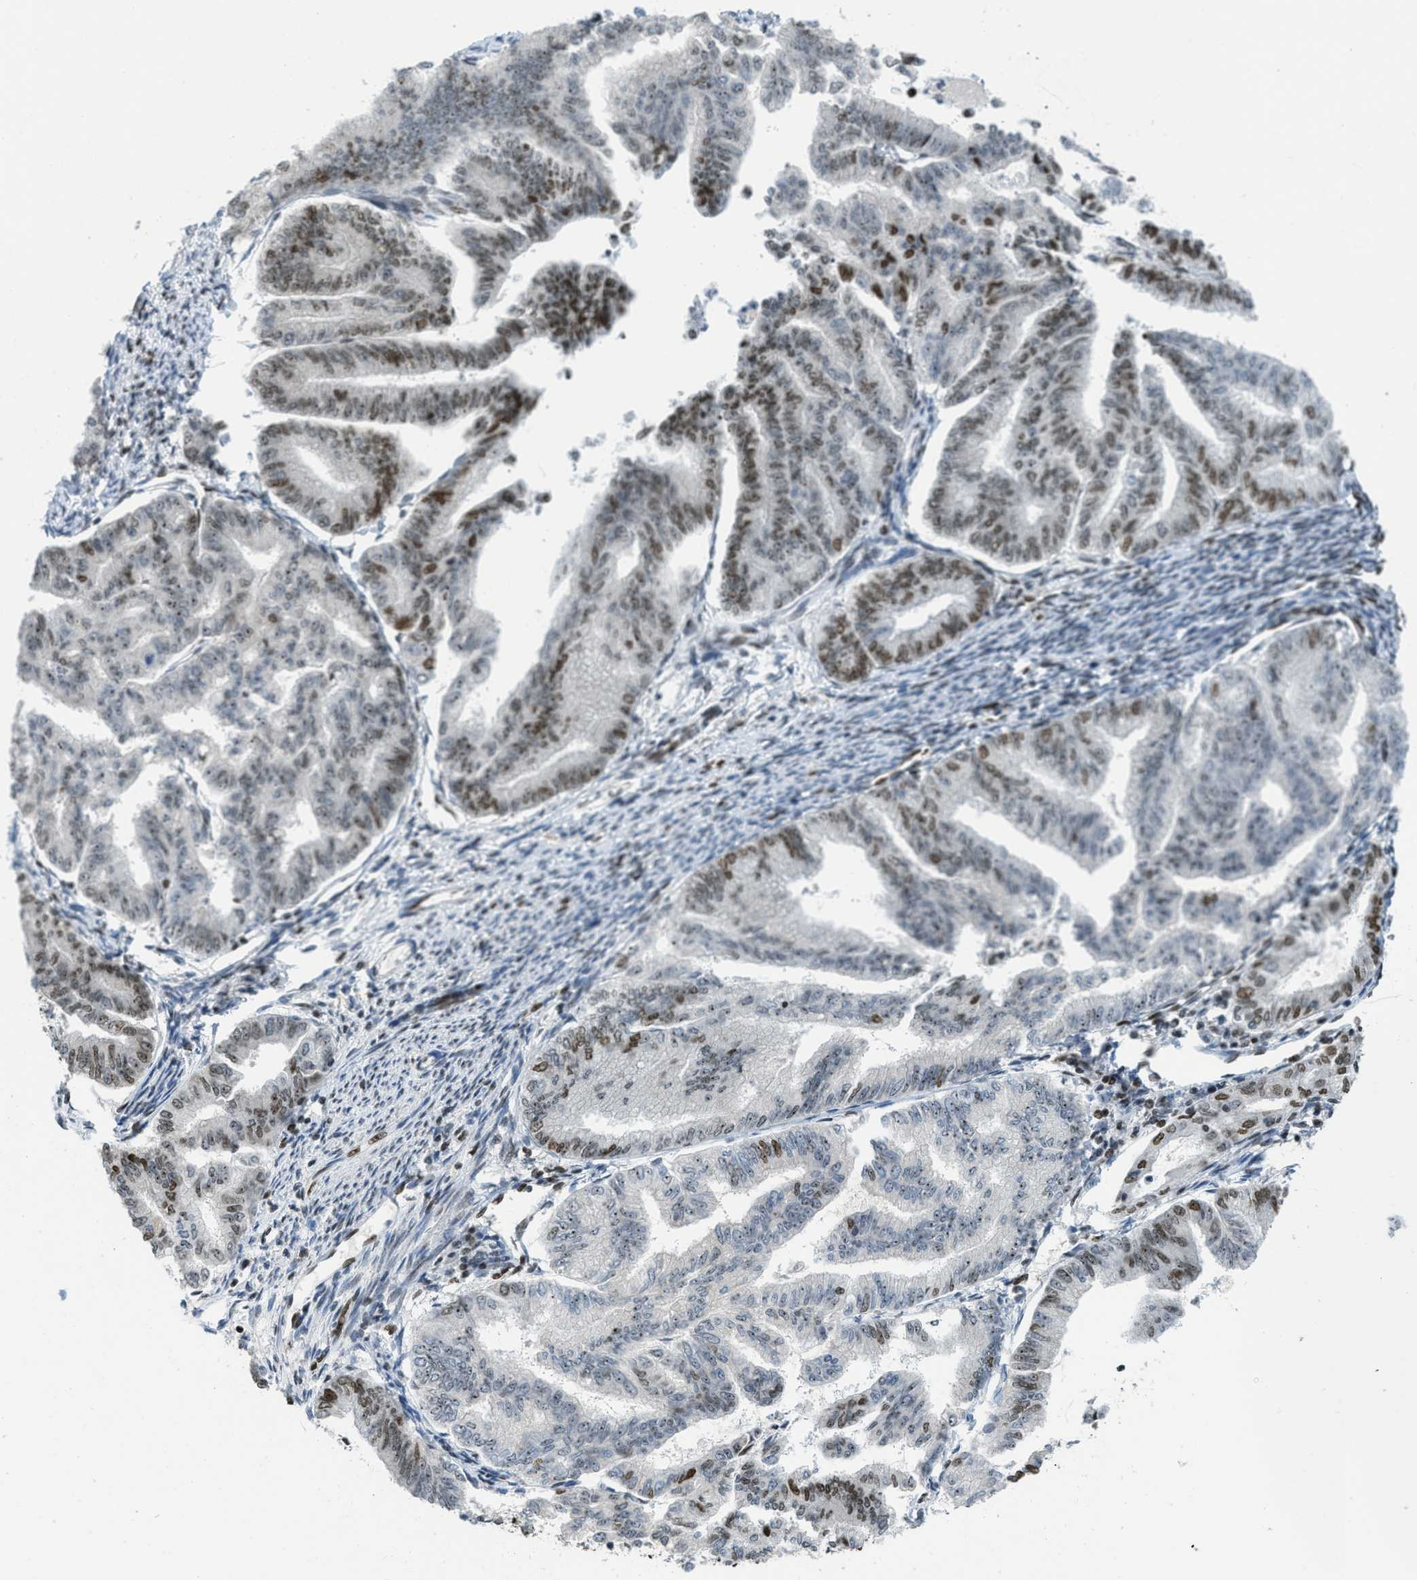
{"staining": {"intensity": "strong", "quantity": ">75%", "location": "nuclear"}, "tissue": "endometrial cancer", "cell_type": "Tumor cells", "image_type": "cancer", "snomed": [{"axis": "morphology", "description": "Adenocarcinoma, NOS"}, {"axis": "topography", "description": "Endometrium"}], "caption": "Immunohistochemical staining of endometrial adenocarcinoma reveals strong nuclear protein staining in about >75% of tumor cells.", "gene": "URB1", "patient": {"sex": "female", "age": 79}}